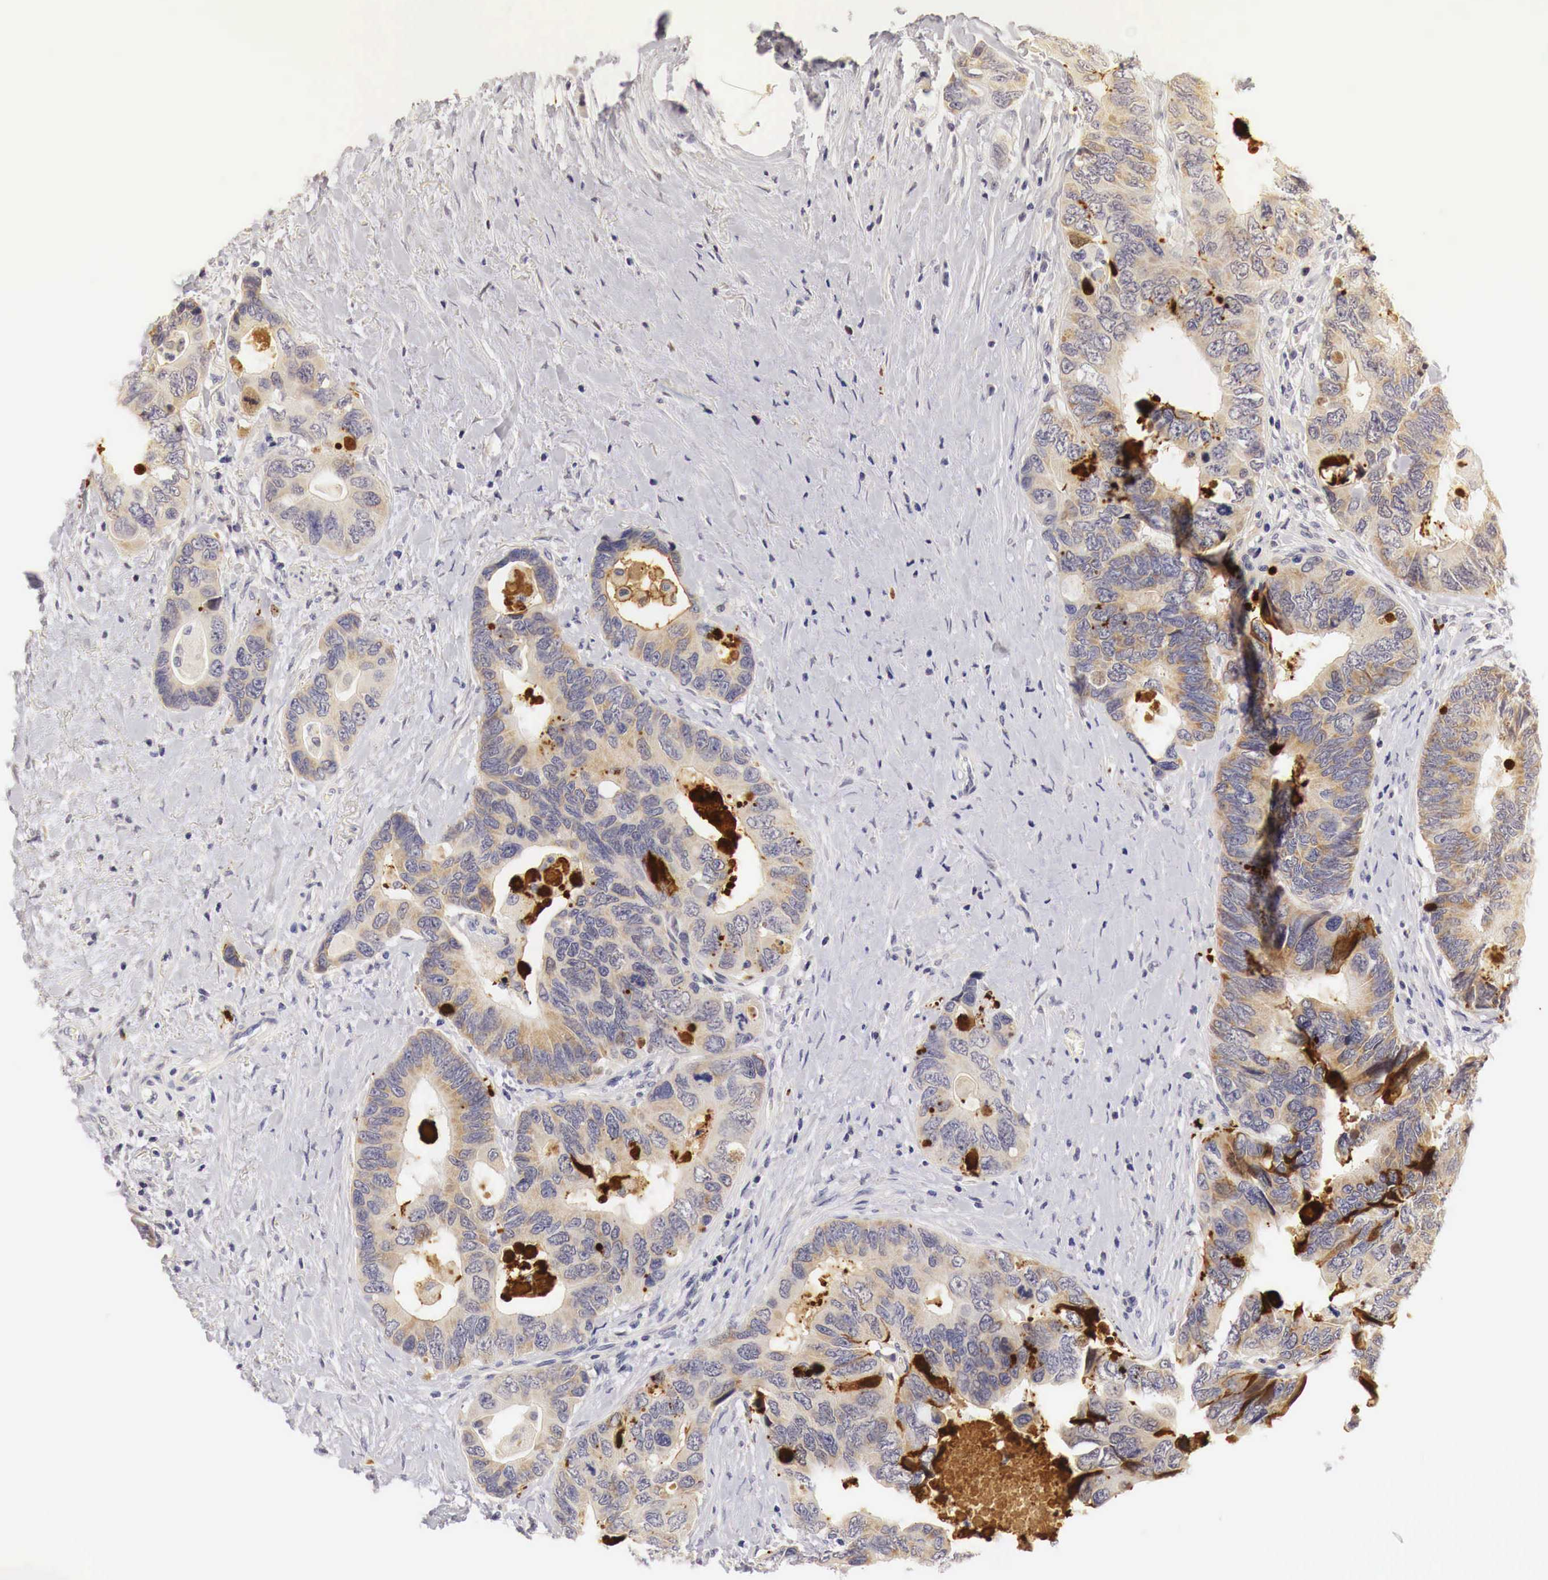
{"staining": {"intensity": "weak", "quantity": "25%-75%", "location": "cytoplasmic/membranous"}, "tissue": "colorectal cancer", "cell_type": "Tumor cells", "image_type": "cancer", "snomed": [{"axis": "morphology", "description": "Adenocarcinoma, NOS"}, {"axis": "topography", "description": "Rectum"}], "caption": "Immunohistochemistry (IHC) photomicrograph of human colorectal cancer stained for a protein (brown), which exhibits low levels of weak cytoplasmic/membranous positivity in about 25%-75% of tumor cells.", "gene": "CASP3", "patient": {"sex": "female", "age": 67}}